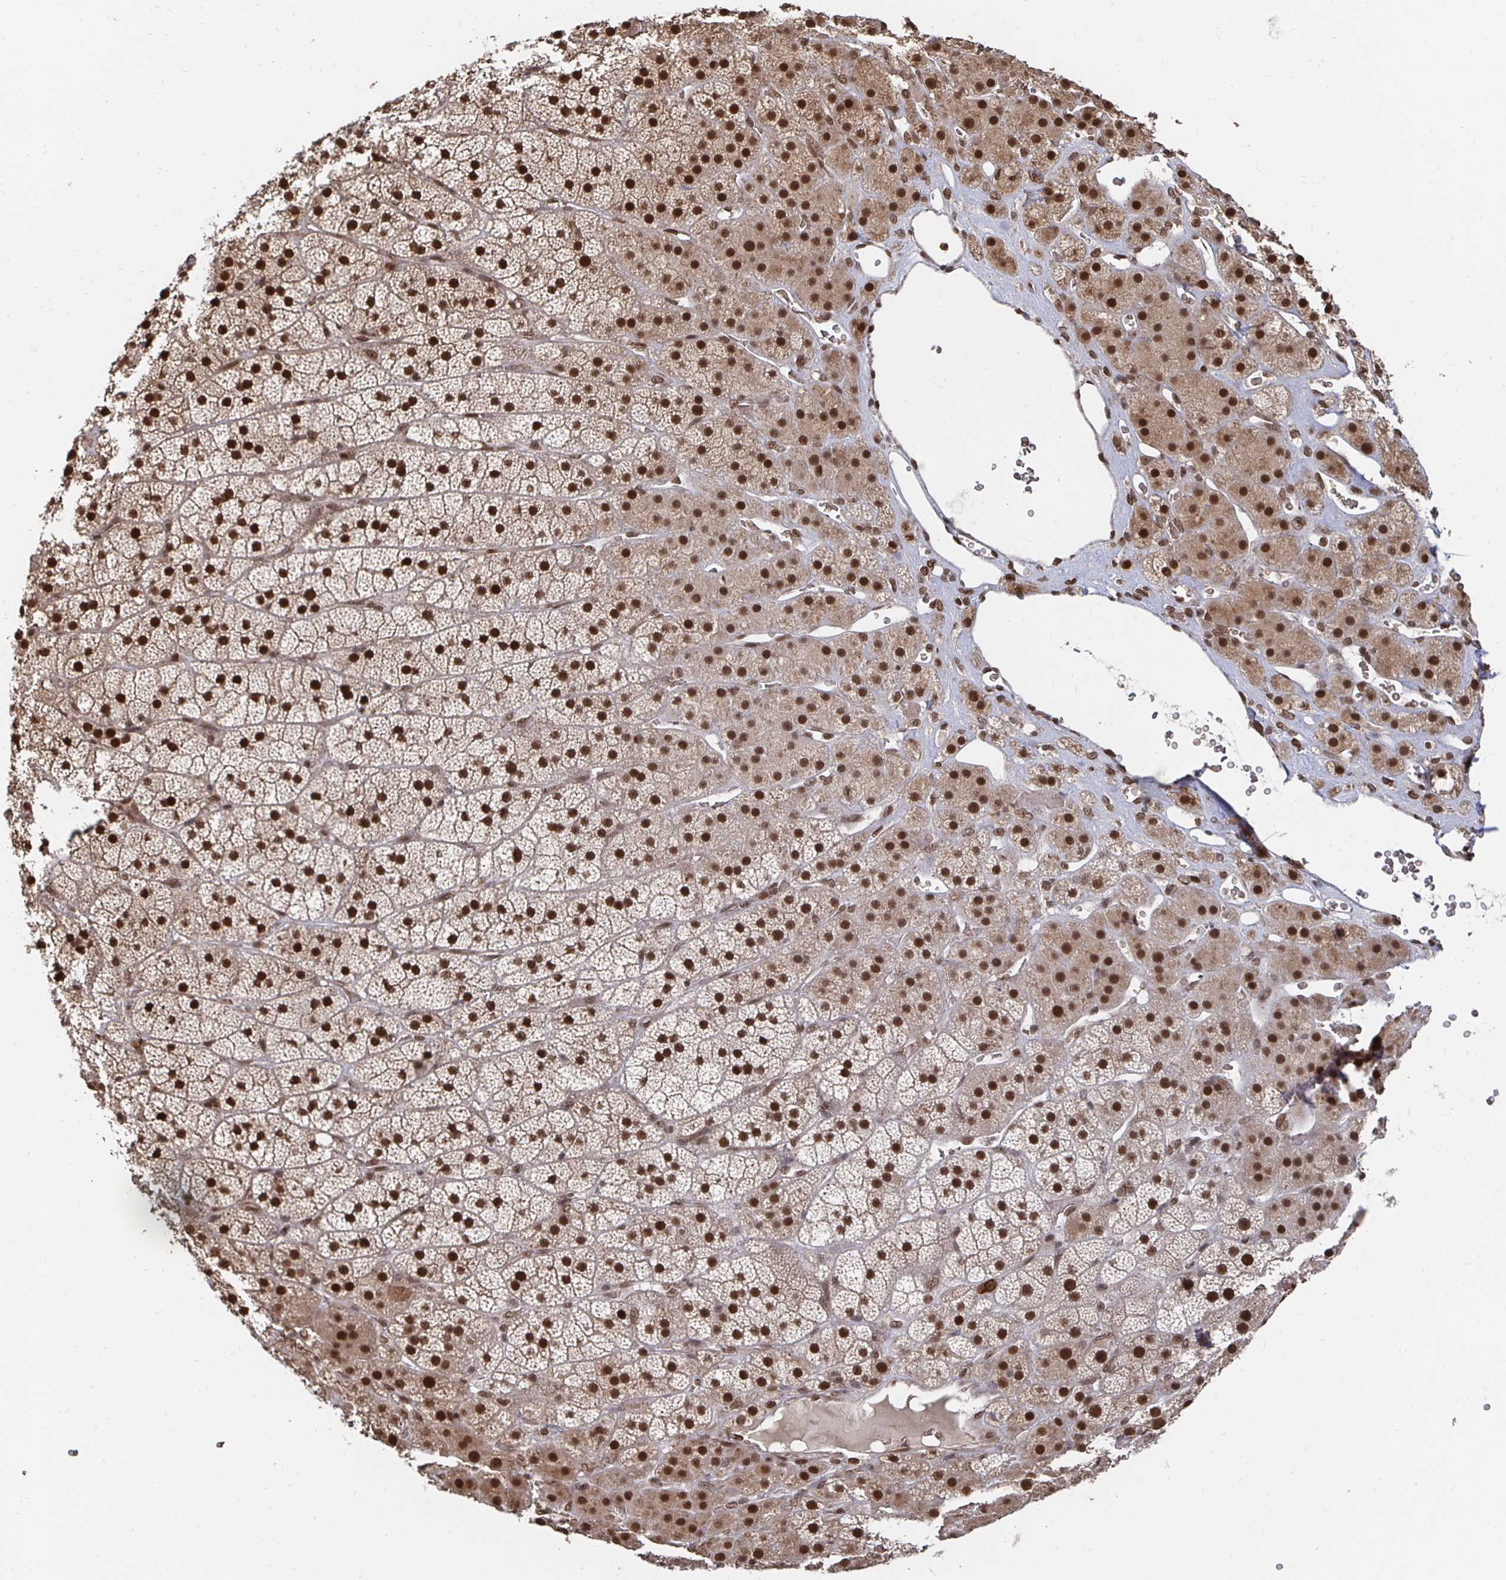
{"staining": {"intensity": "strong", "quantity": ">75%", "location": "nuclear"}, "tissue": "adrenal gland", "cell_type": "Glandular cells", "image_type": "normal", "snomed": [{"axis": "morphology", "description": "Normal tissue, NOS"}, {"axis": "topography", "description": "Adrenal gland"}], "caption": "Immunohistochemical staining of benign human adrenal gland shows >75% levels of strong nuclear protein staining in approximately >75% of glandular cells.", "gene": "GTF3C6", "patient": {"sex": "male", "age": 57}}